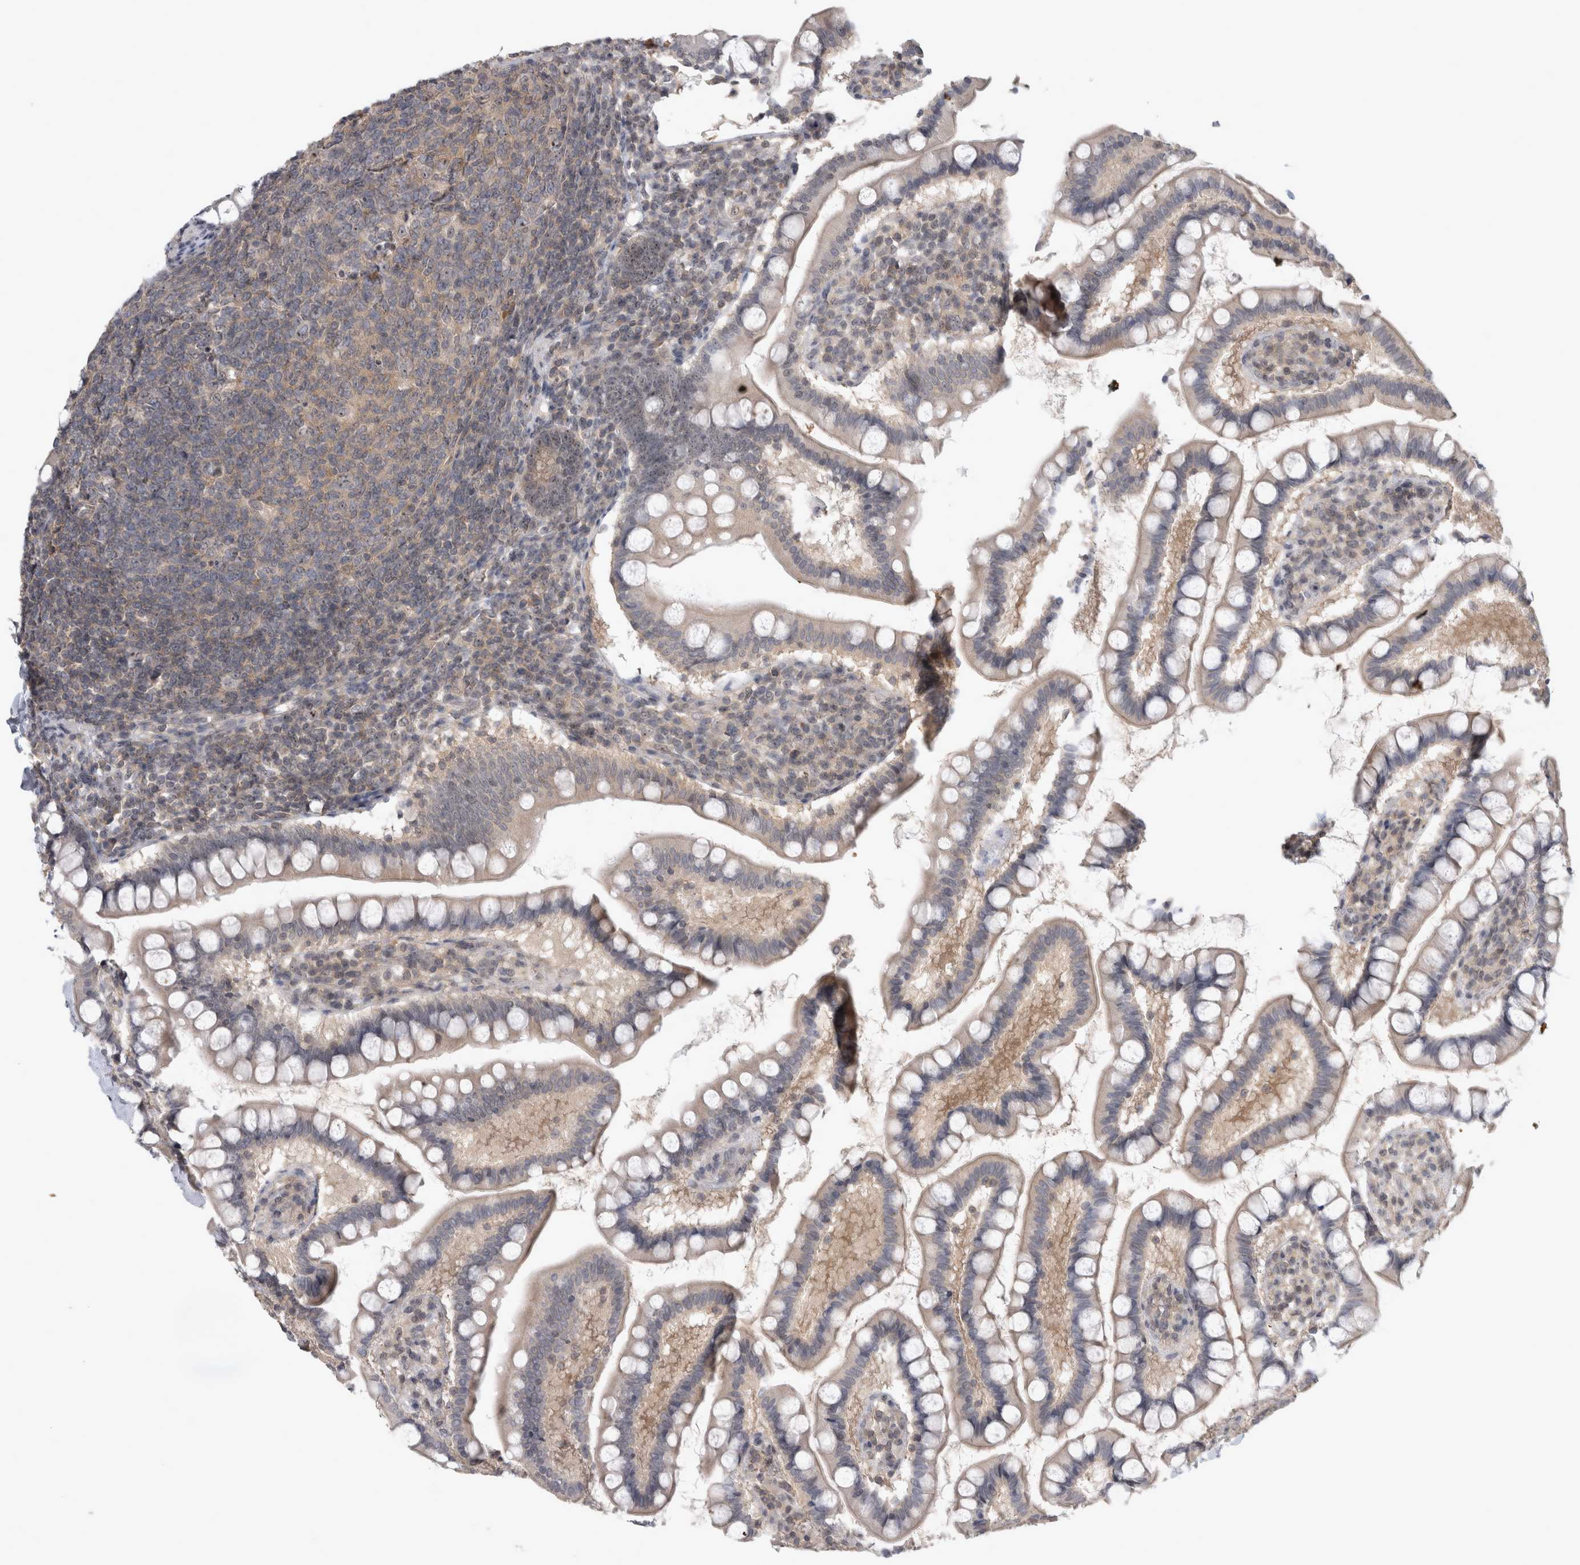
{"staining": {"intensity": "weak", "quantity": "<25%", "location": "cytoplasmic/membranous,nuclear"}, "tissue": "small intestine", "cell_type": "Glandular cells", "image_type": "normal", "snomed": [{"axis": "morphology", "description": "Normal tissue, NOS"}, {"axis": "topography", "description": "Small intestine"}], "caption": "Immunohistochemistry (IHC) of unremarkable small intestine reveals no staining in glandular cells.", "gene": "RBM28", "patient": {"sex": "female", "age": 84}}